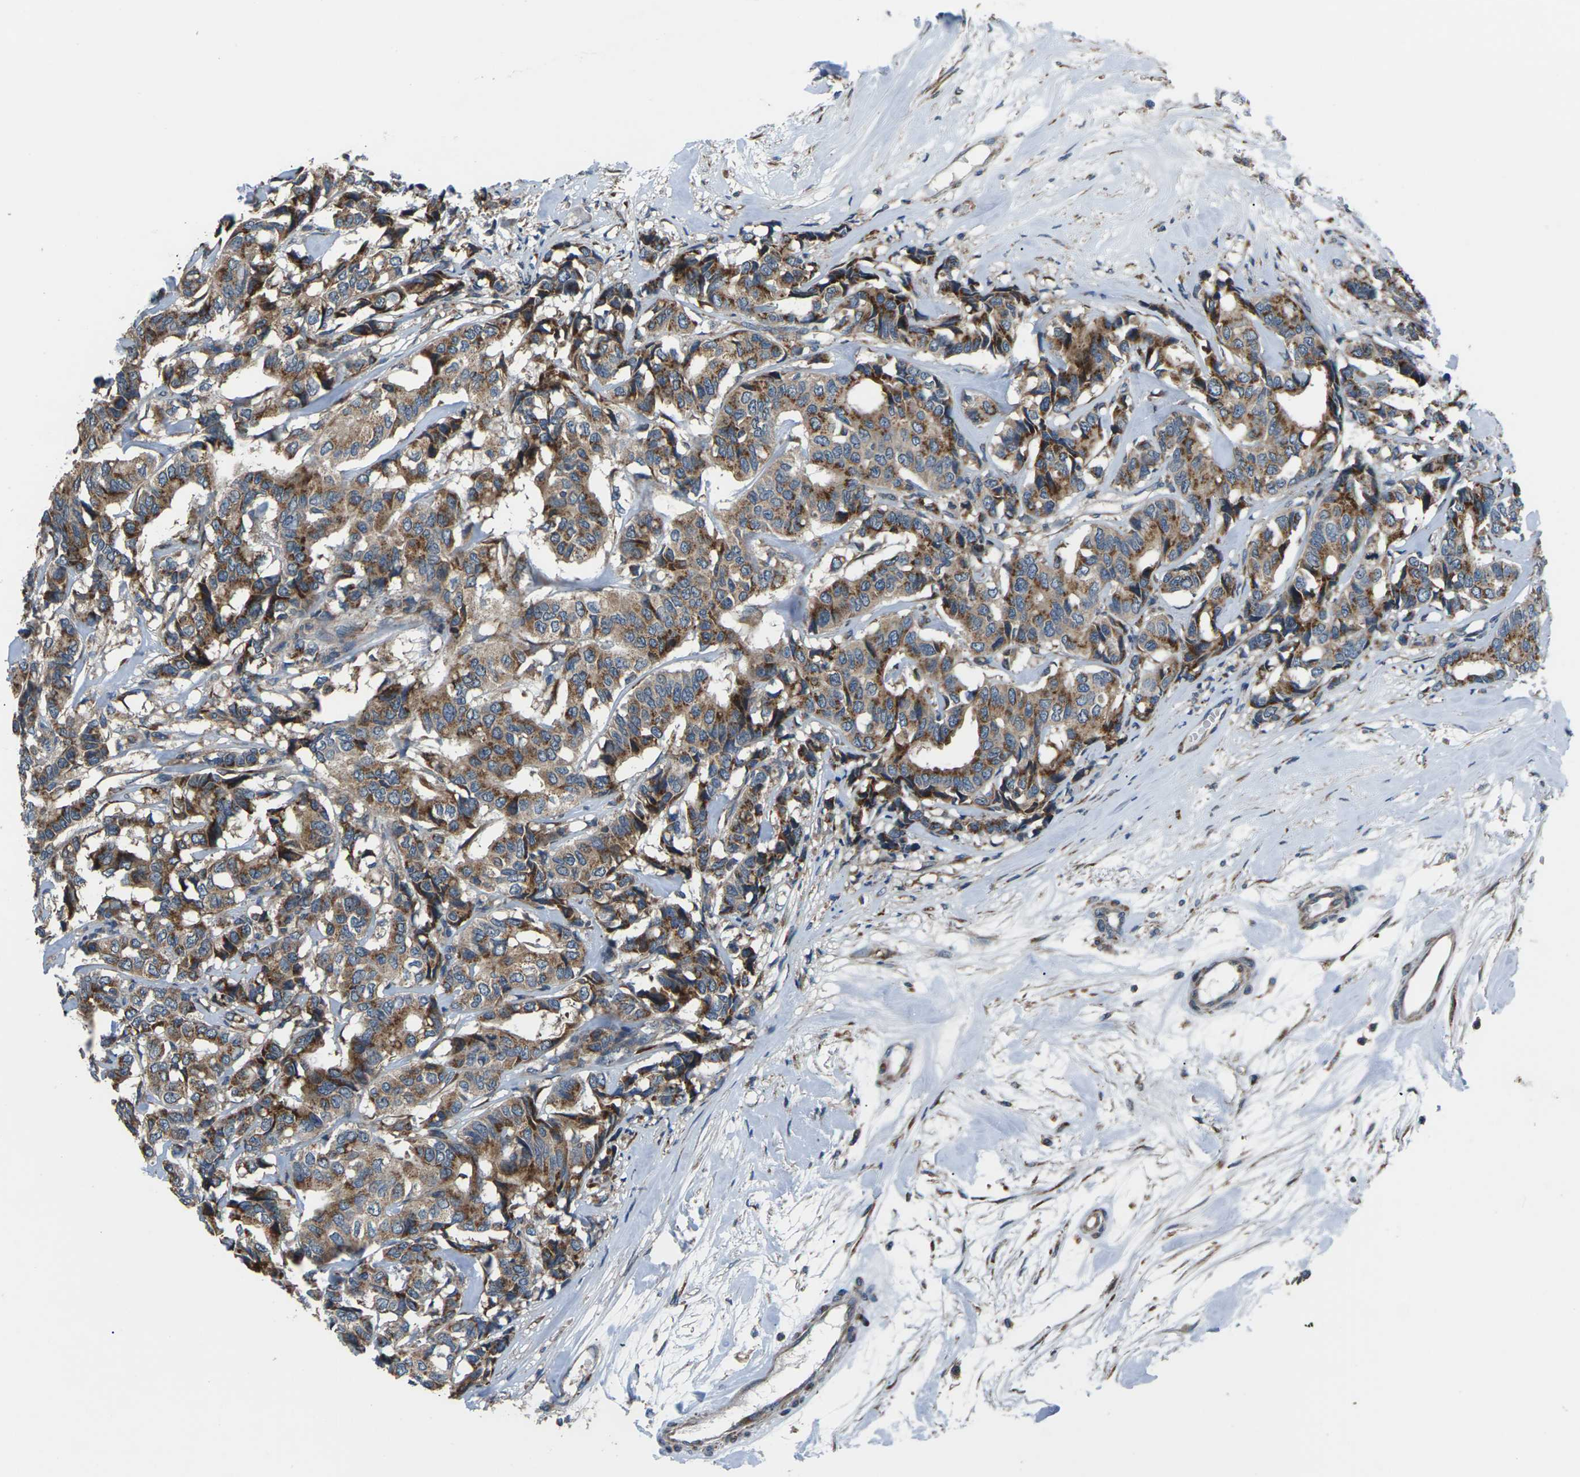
{"staining": {"intensity": "moderate", "quantity": ">75%", "location": "cytoplasmic/membranous"}, "tissue": "breast cancer", "cell_type": "Tumor cells", "image_type": "cancer", "snomed": [{"axis": "morphology", "description": "Duct carcinoma"}, {"axis": "topography", "description": "Breast"}], "caption": "Tumor cells reveal medium levels of moderate cytoplasmic/membranous staining in about >75% of cells in human infiltrating ductal carcinoma (breast).", "gene": "GABRP", "patient": {"sex": "female", "age": 87}}